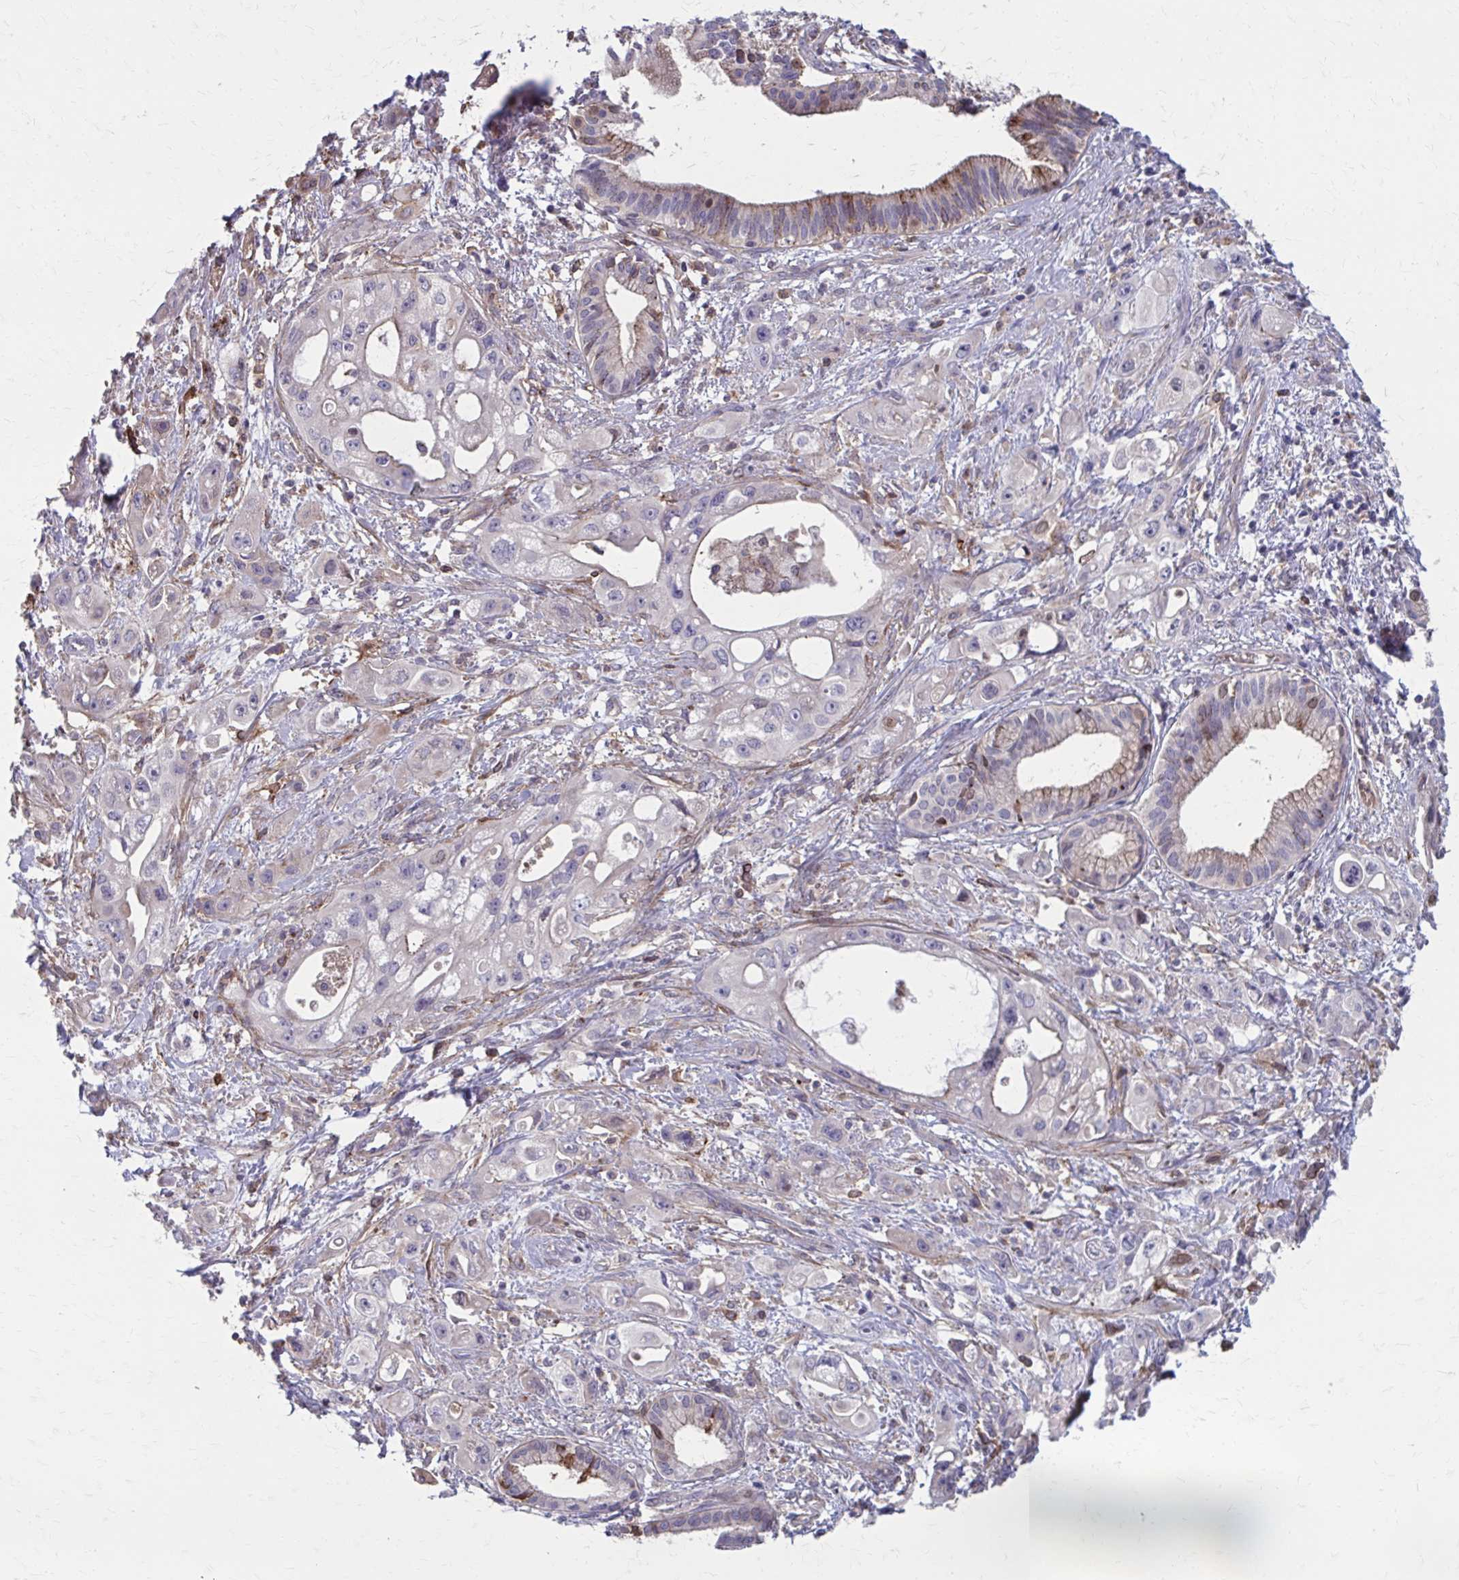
{"staining": {"intensity": "negative", "quantity": "none", "location": "none"}, "tissue": "pancreatic cancer", "cell_type": "Tumor cells", "image_type": "cancer", "snomed": [{"axis": "morphology", "description": "Adenocarcinoma, NOS"}, {"axis": "topography", "description": "Pancreas"}], "caption": "A micrograph of human pancreatic cancer is negative for staining in tumor cells. (DAB IHC with hematoxylin counter stain).", "gene": "MMP14", "patient": {"sex": "female", "age": 66}}